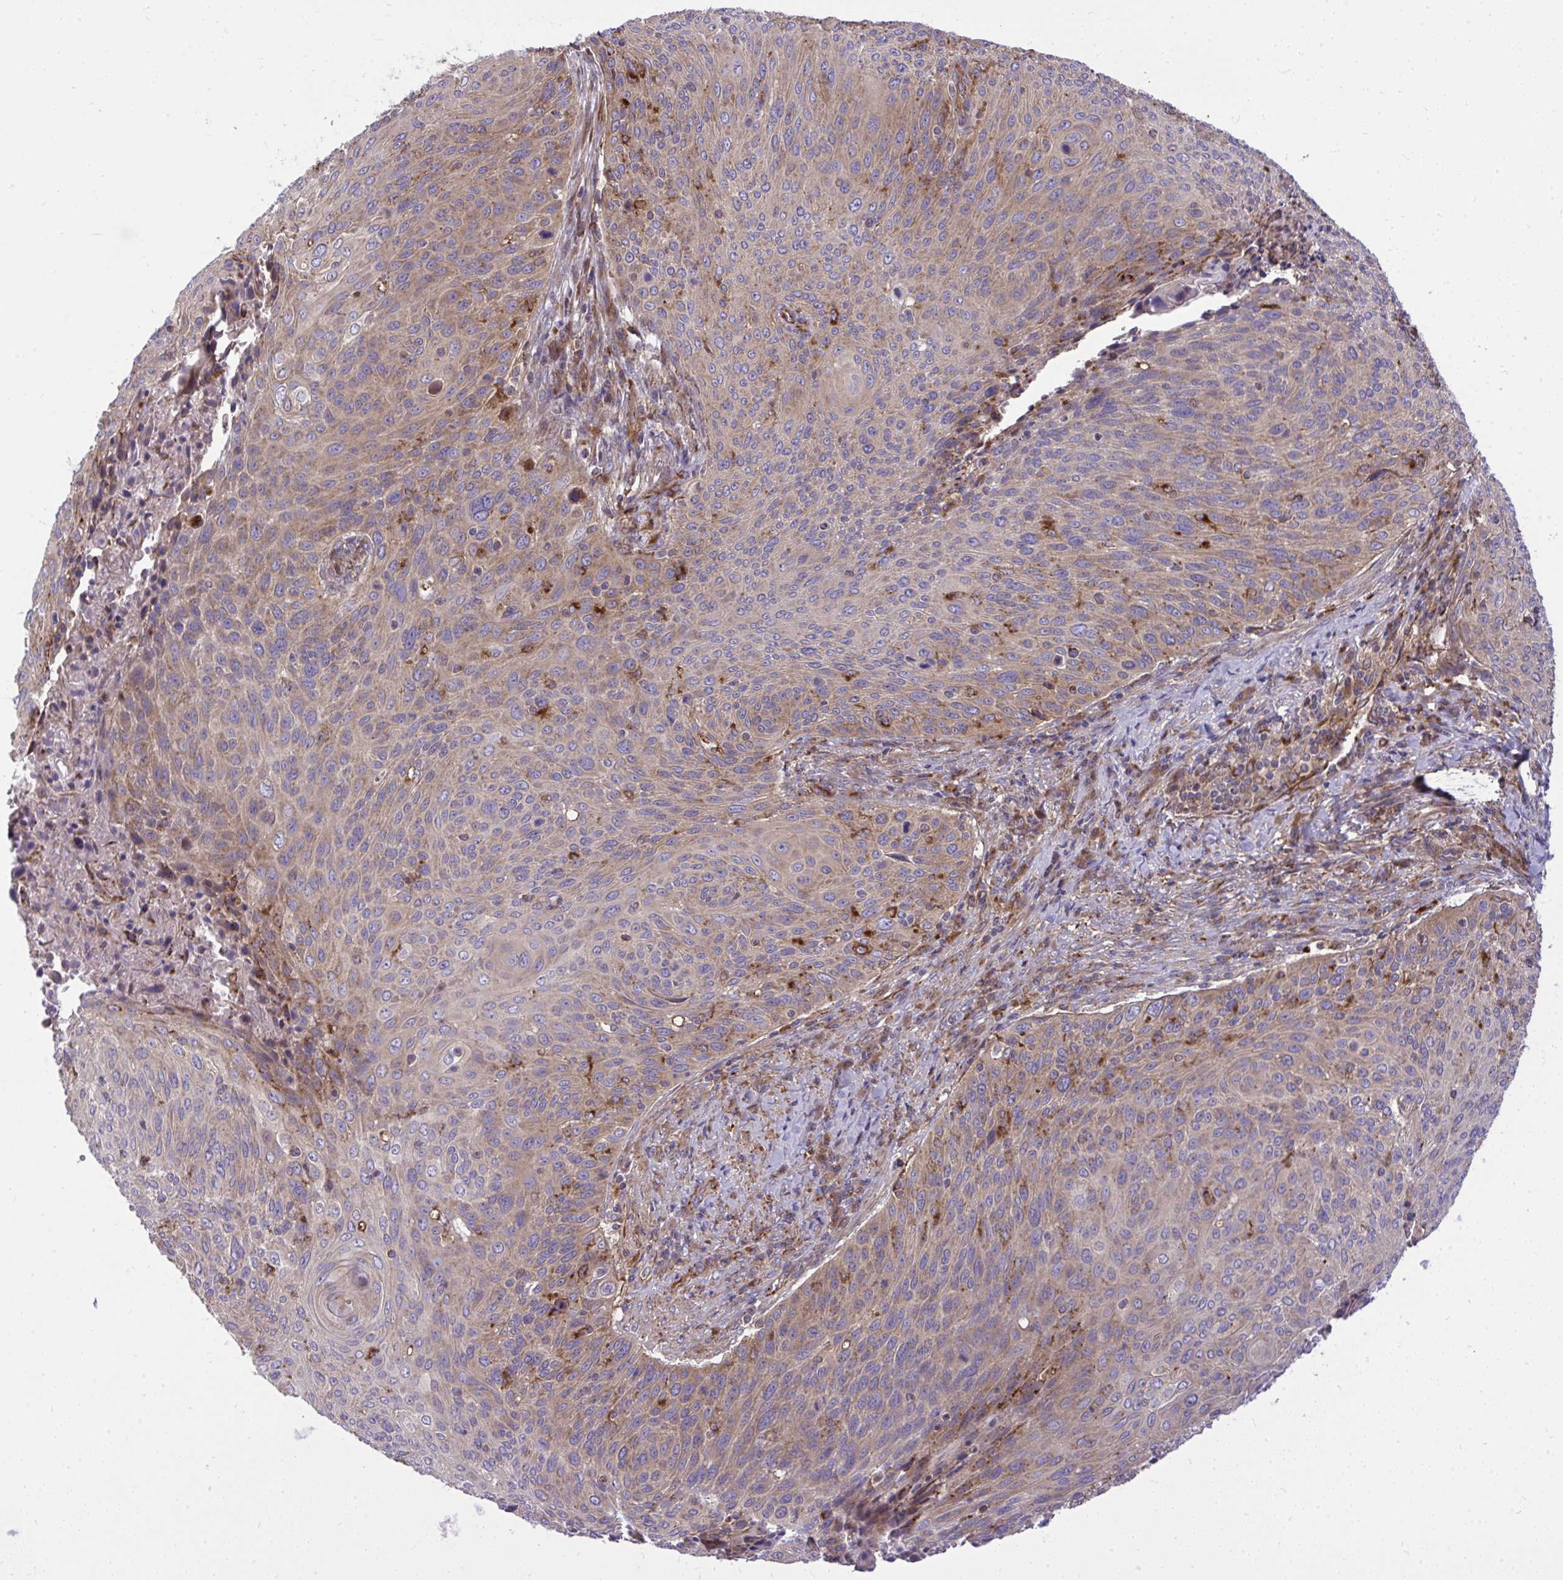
{"staining": {"intensity": "weak", "quantity": "<25%", "location": "cytoplasmic/membranous"}, "tissue": "cervical cancer", "cell_type": "Tumor cells", "image_type": "cancer", "snomed": [{"axis": "morphology", "description": "Squamous cell carcinoma, NOS"}, {"axis": "topography", "description": "Cervix"}], "caption": "Tumor cells show no significant protein staining in cervical cancer.", "gene": "PAIP2", "patient": {"sex": "female", "age": 31}}